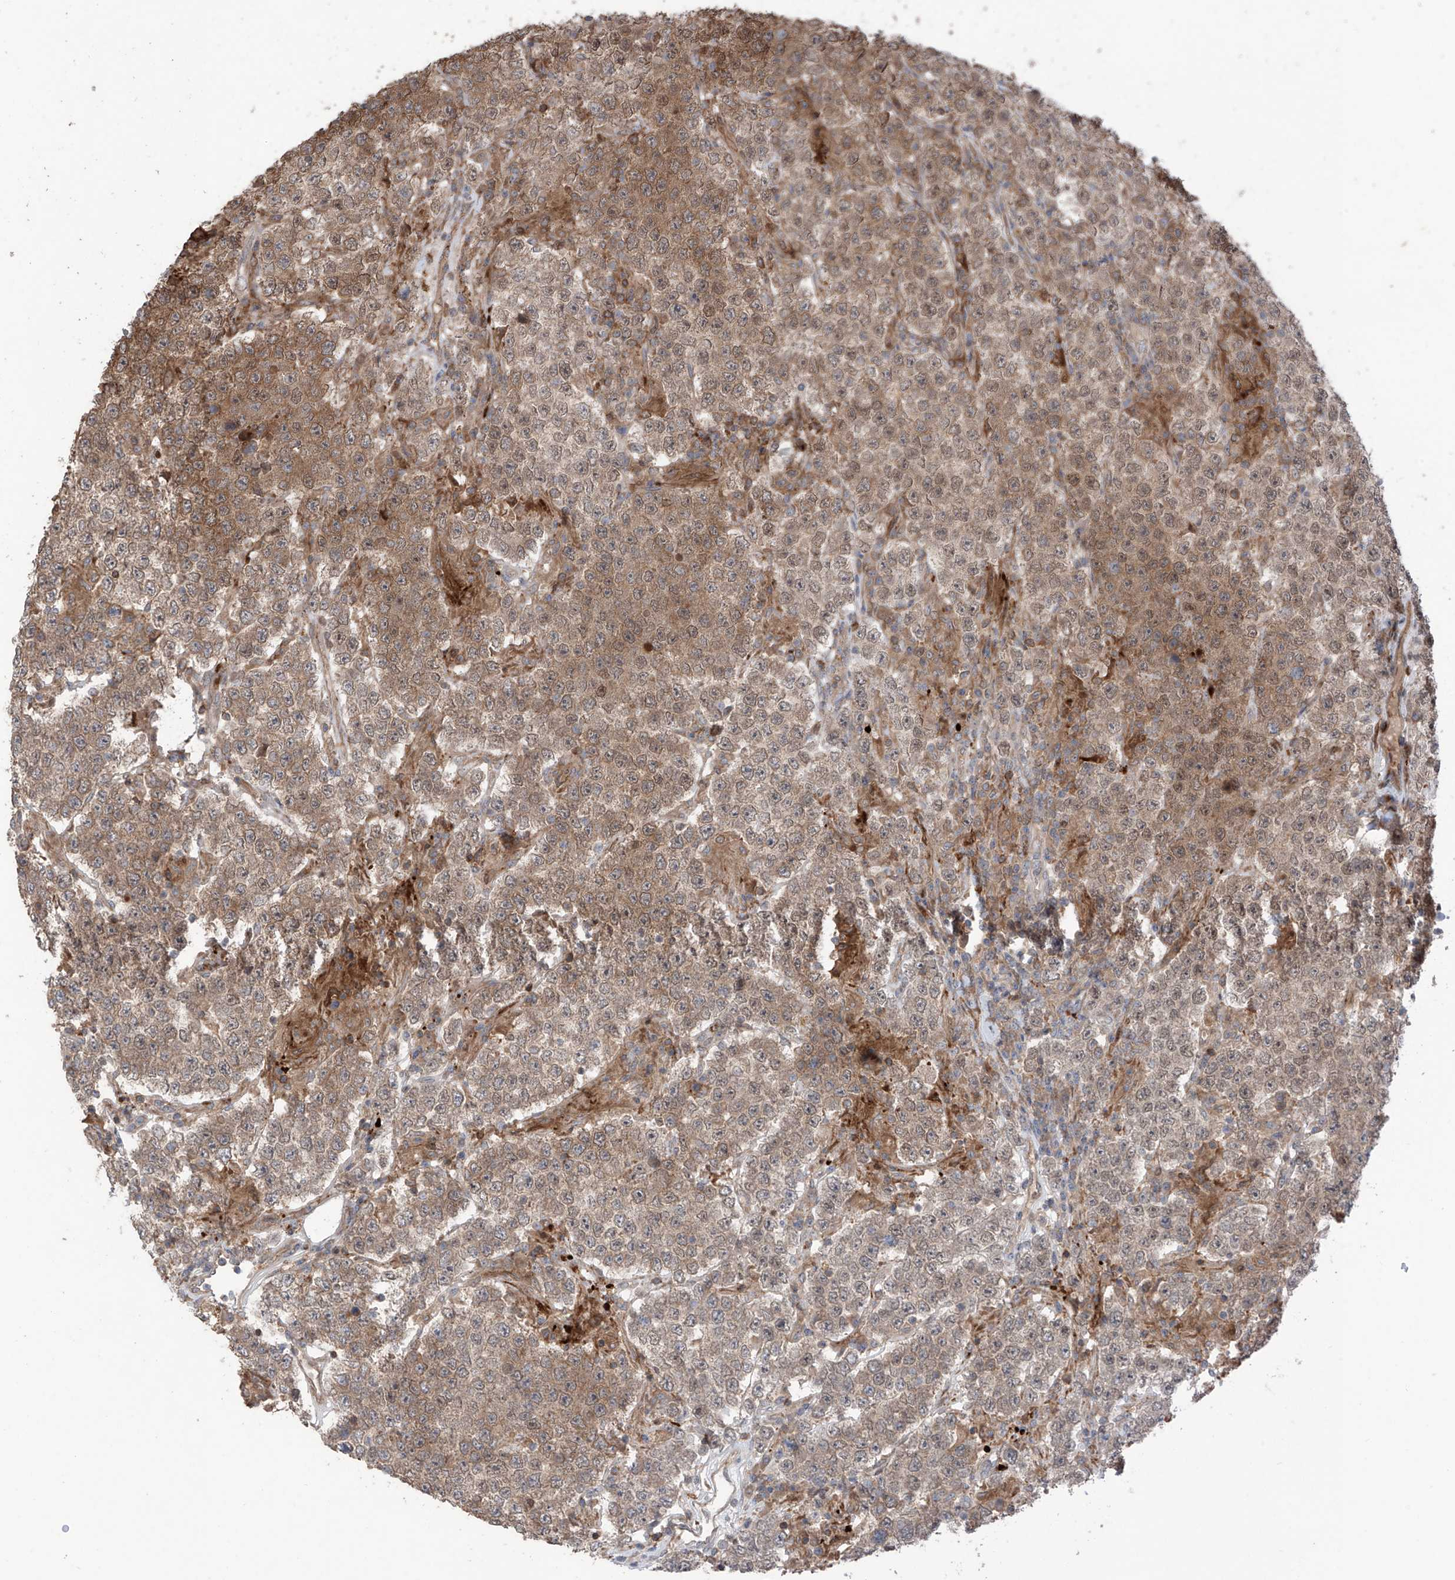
{"staining": {"intensity": "moderate", "quantity": ">75%", "location": "cytoplasmic/membranous,nuclear"}, "tissue": "testis cancer", "cell_type": "Tumor cells", "image_type": "cancer", "snomed": [{"axis": "morphology", "description": "Normal tissue, NOS"}, {"axis": "morphology", "description": "Urothelial carcinoma, High grade"}, {"axis": "morphology", "description": "Seminoma, NOS"}, {"axis": "morphology", "description": "Carcinoma, Embryonal, NOS"}, {"axis": "topography", "description": "Urinary bladder"}, {"axis": "topography", "description": "Testis"}], "caption": "Protein analysis of testis cancer (embryonal carcinoma) tissue shows moderate cytoplasmic/membranous and nuclear expression in approximately >75% of tumor cells. (Brightfield microscopy of DAB IHC at high magnification).", "gene": "SAMD3", "patient": {"sex": "male", "age": 41}}